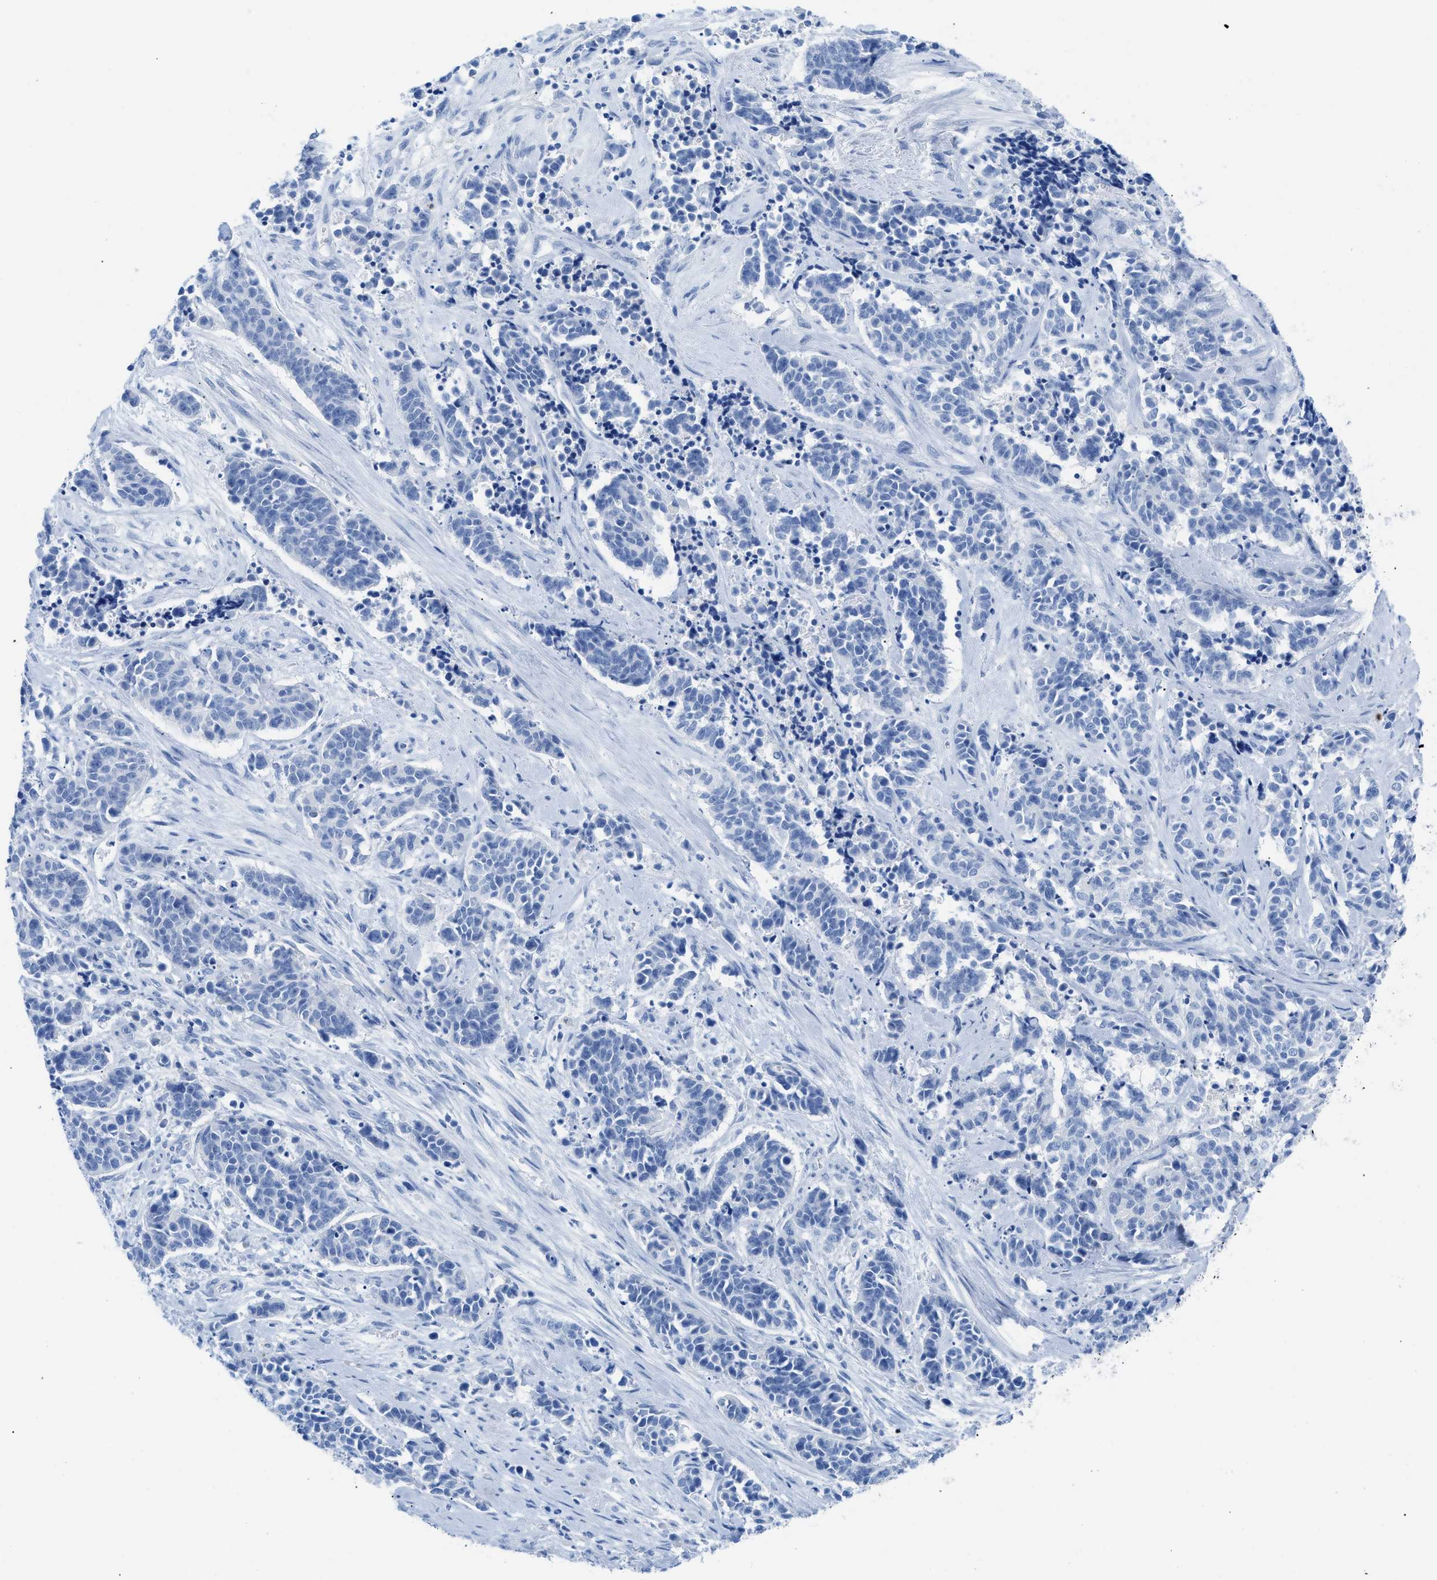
{"staining": {"intensity": "negative", "quantity": "none", "location": "none"}, "tissue": "cervical cancer", "cell_type": "Tumor cells", "image_type": "cancer", "snomed": [{"axis": "morphology", "description": "Squamous cell carcinoma, NOS"}, {"axis": "topography", "description": "Cervix"}], "caption": "Histopathology image shows no significant protein expression in tumor cells of cervical squamous cell carcinoma. The staining is performed using DAB (3,3'-diaminobenzidine) brown chromogen with nuclei counter-stained in using hematoxylin.", "gene": "TCL1A", "patient": {"sex": "female", "age": 35}}